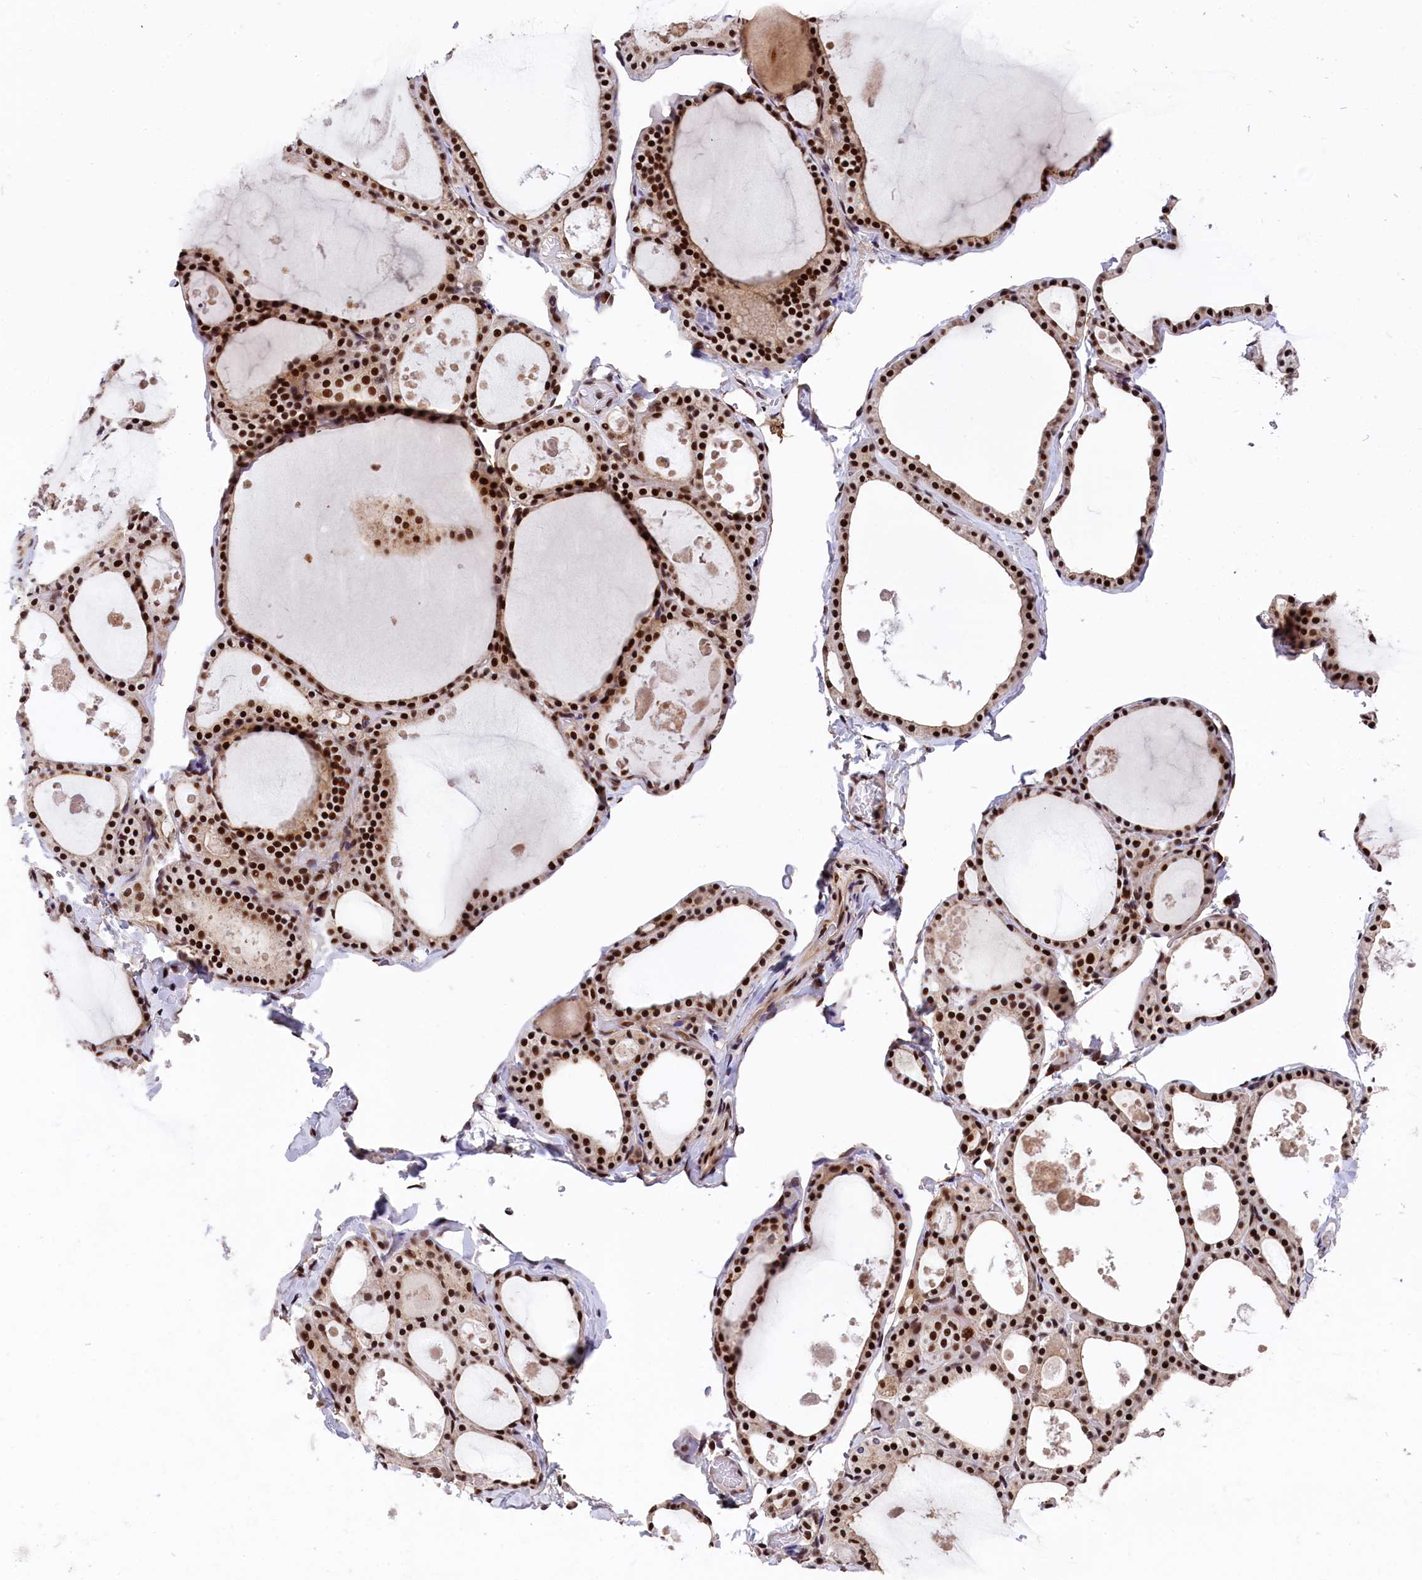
{"staining": {"intensity": "strong", "quantity": ">75%", "location": "nuclear"}, "tissue": "thyroid gland", "cell_type": "Glandular cells", "image_type": "normal", "snomed": [{"axis": "morphology", "description": "Normal tissue, NOS"}, {"axis": "topography", "description": "Thyroid gland"}], "caption": "This is a photomicrograph of immunohistochemistry (IHC) staining of normal thyroid gland, which shows strong positivity in the nuclear of glandular cells.", "gene": "ADIG", "patient": {"sex": "male", "age": 56}}